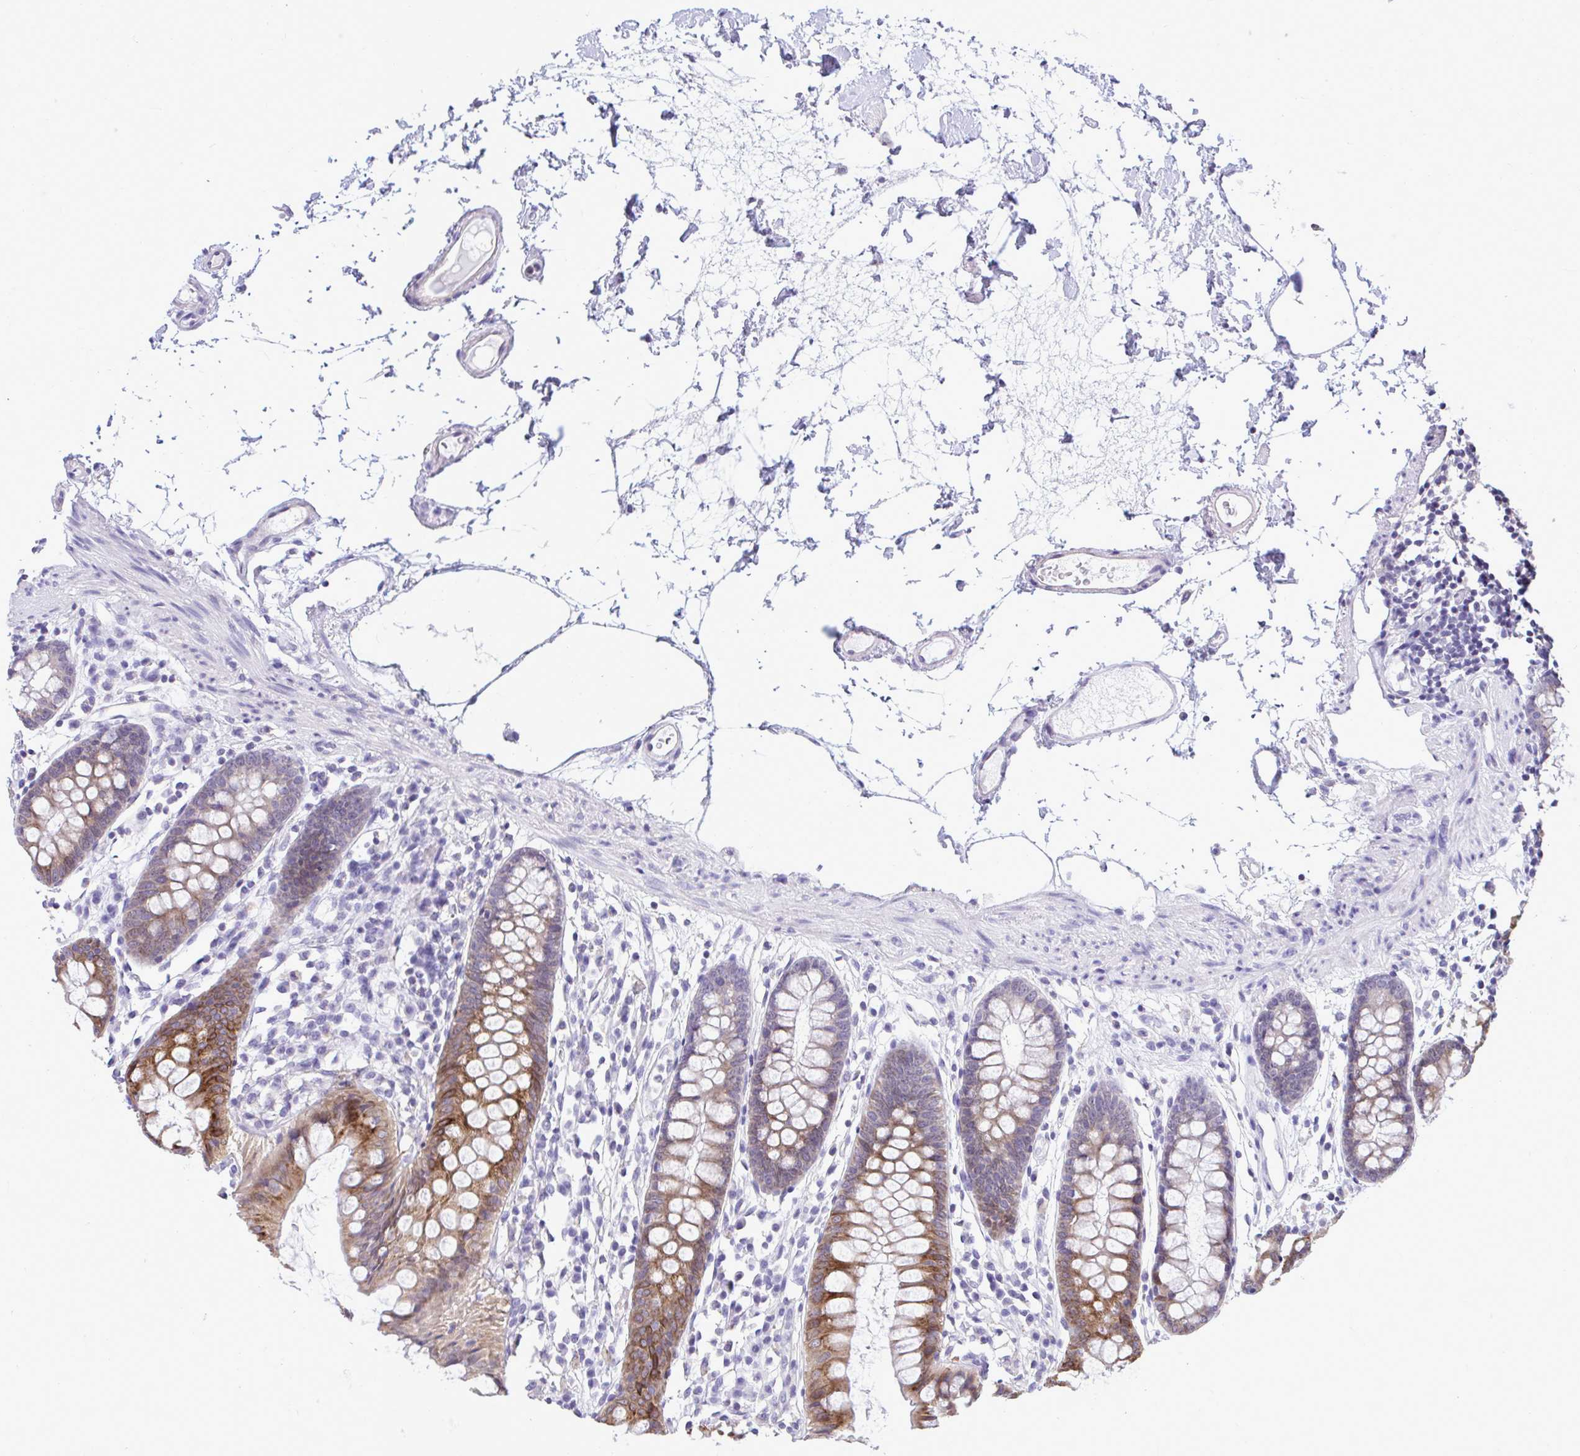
{"staining": {"intensity": "negative", "quantity": "none", "location": "none"}, "tissue": "colon", "cell_type": "Endothelial cells", "image_type": "normal", "snomed": [{"axis": "morphology", "description": "Normal tissue, NOS"}, {"axis": "topography", "description": "Colon"}], "caption": "A high-resolution image shows immunohistochemistry (IHC) staining of normal colon, which reveals no significant positivity in endothelial cells.", "gene": "PIGK", "patient": {"sex": "female", "age": 84}}